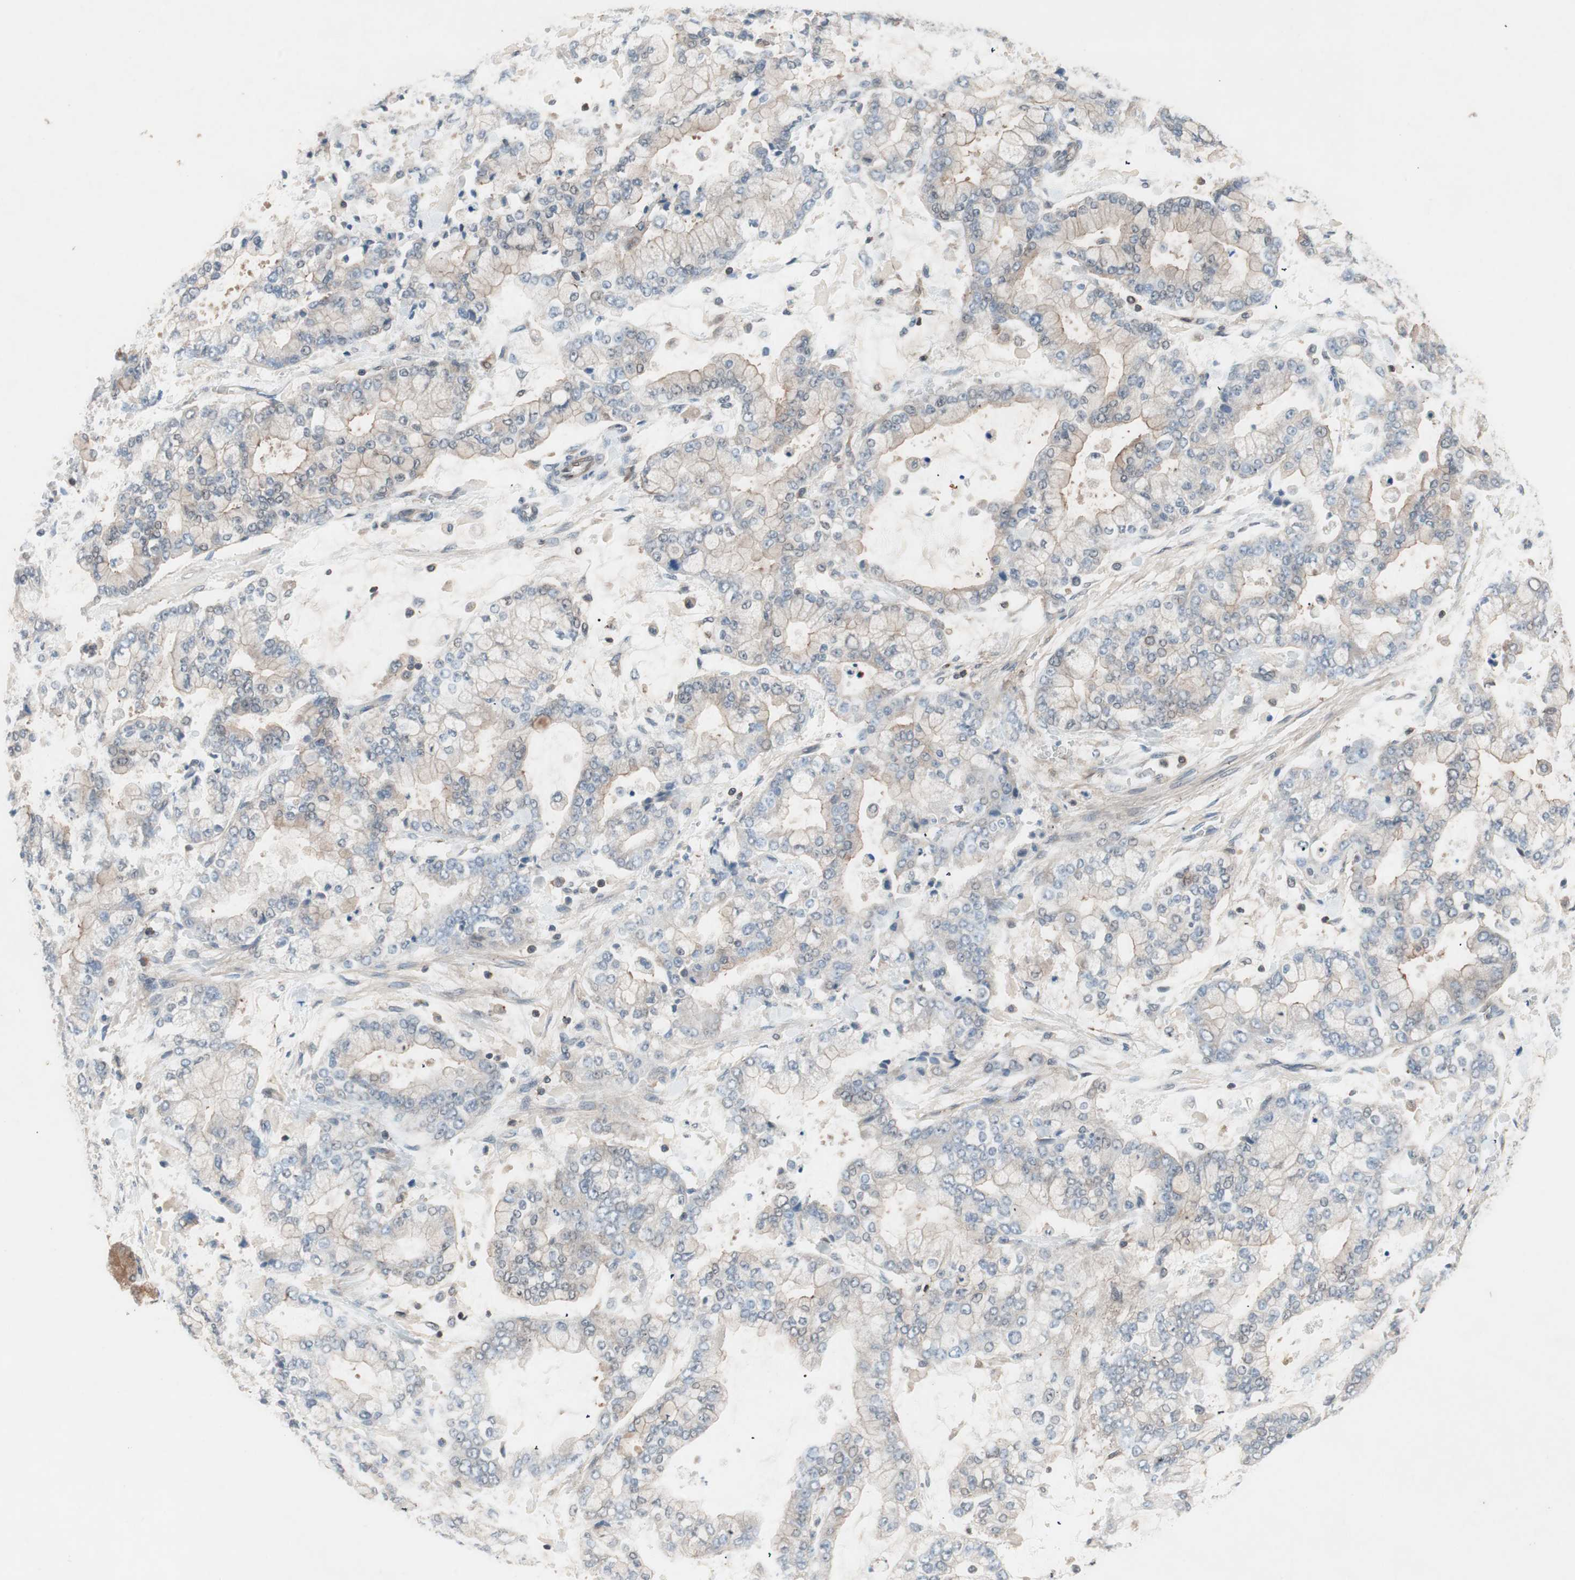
{"staining": {"intensity": "negative", "quantity": "none", "location": "none"}, "tissue": "stomach cancer", "cell_type": "Tumor cells", "image_type": "cancer", "snomed": [{"axis": "morphology", "description": "Adenocarcinoma, NOS"}, {"axis": "topography", "description": "Stomach"}], "caption": "Stomach cancer was stained to show a protein in brown. There is no significant staining in tumor cells.", "gene": "GALT", "patient": {"sex": "male", "age": 76}}